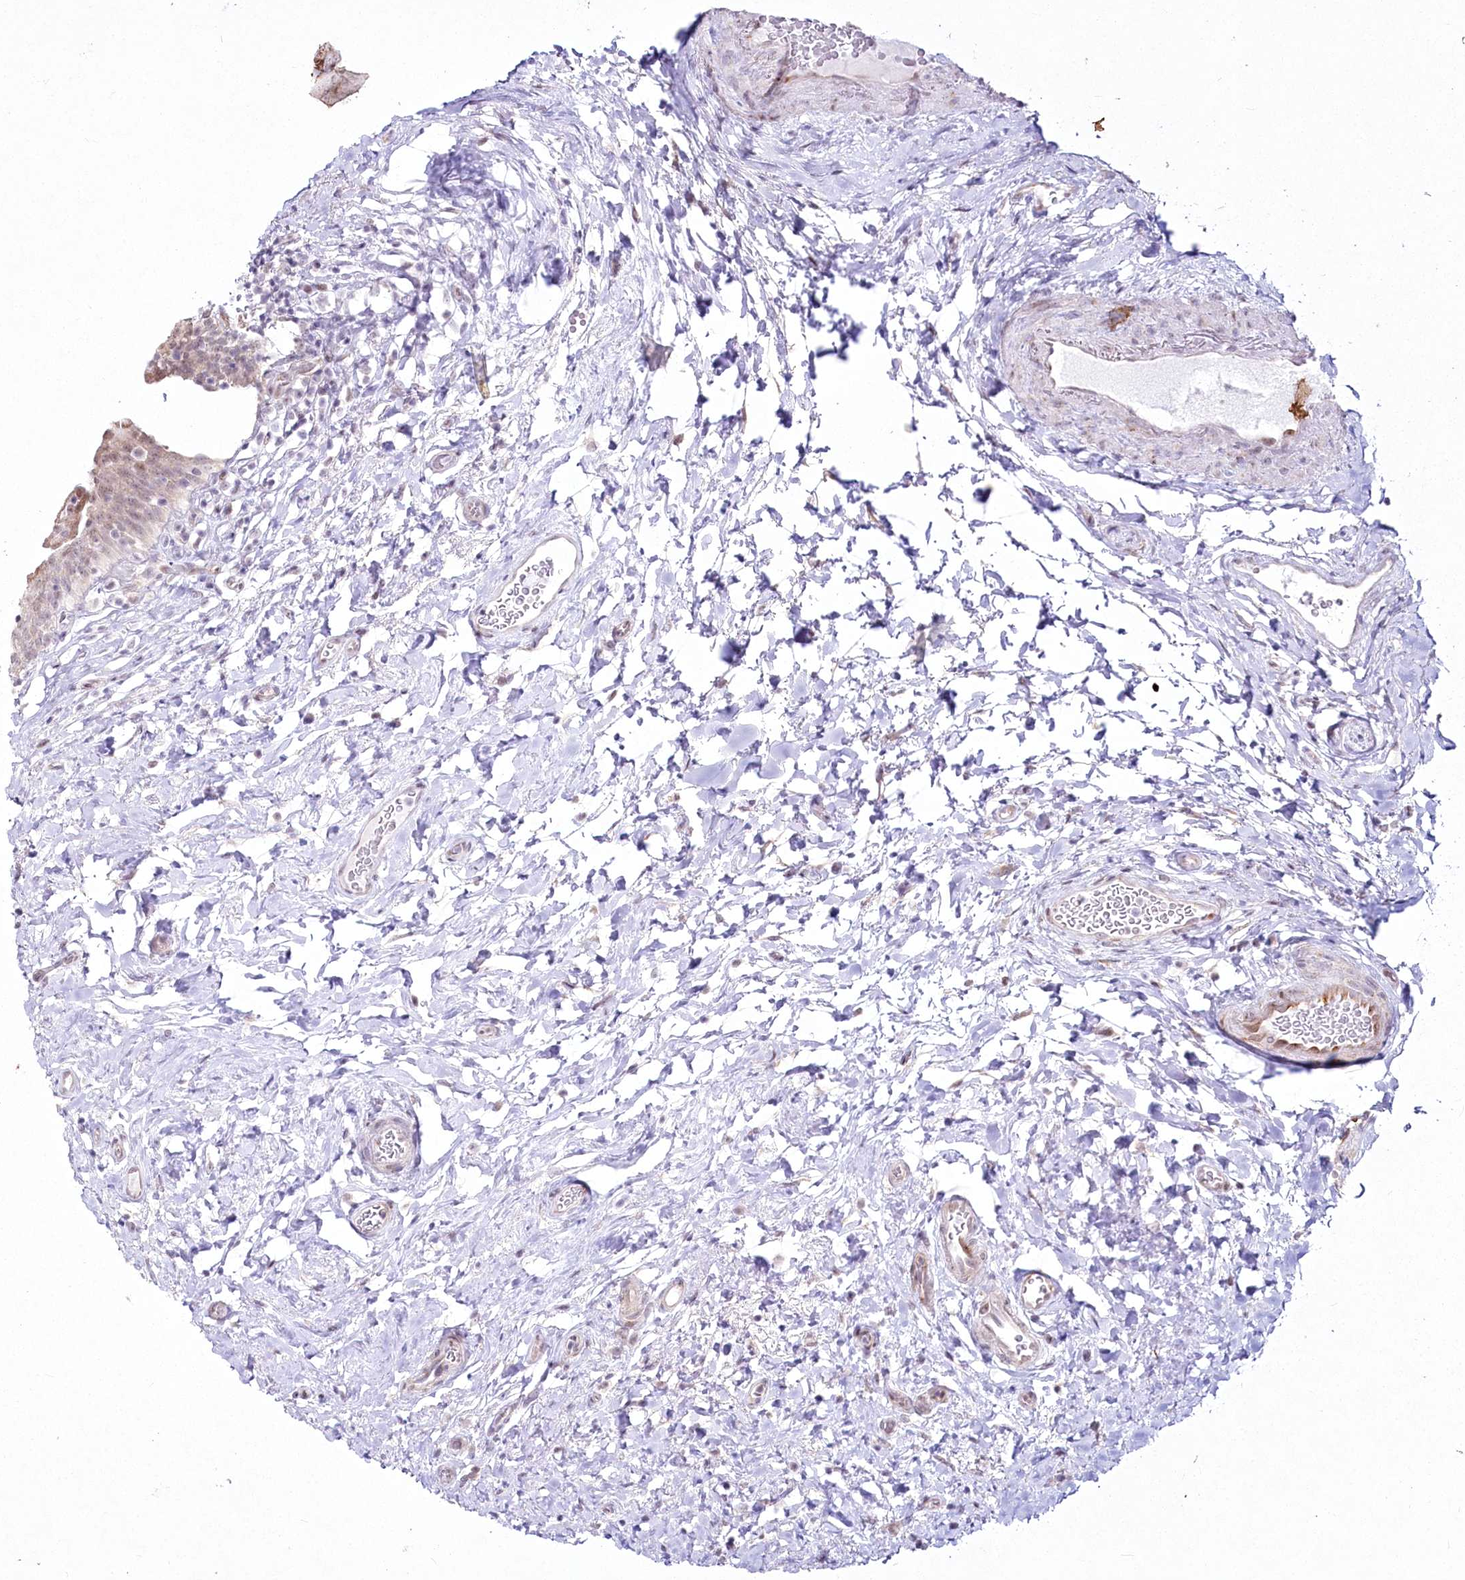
{"staining": {"intensity": "weak", "quantity": "<25%", "location": "cytoplasmic/membranous"}, "tissue": "urinary bladder", "cell_type": "Urothelial cells", "image_type": "normal", "snomed": [{"axis": "morphology", "description": "Normal tissue, NOS"}, {"axis": "topography", "description": "Urinary bladder"}], "caption": "Immunohistochemistry image of normal urinary bladder: human urinary bladder stained with DAB (3,3'-diaminobenzidine) exhibits no significant protein expression in urothelial cells. Brightfield microscopy of IHC stained with DAB (brown) and hematoxylin (blue), captured at high magnification.", "gene": "YBX3", "patient": {"sex": "male", "age": 83}}